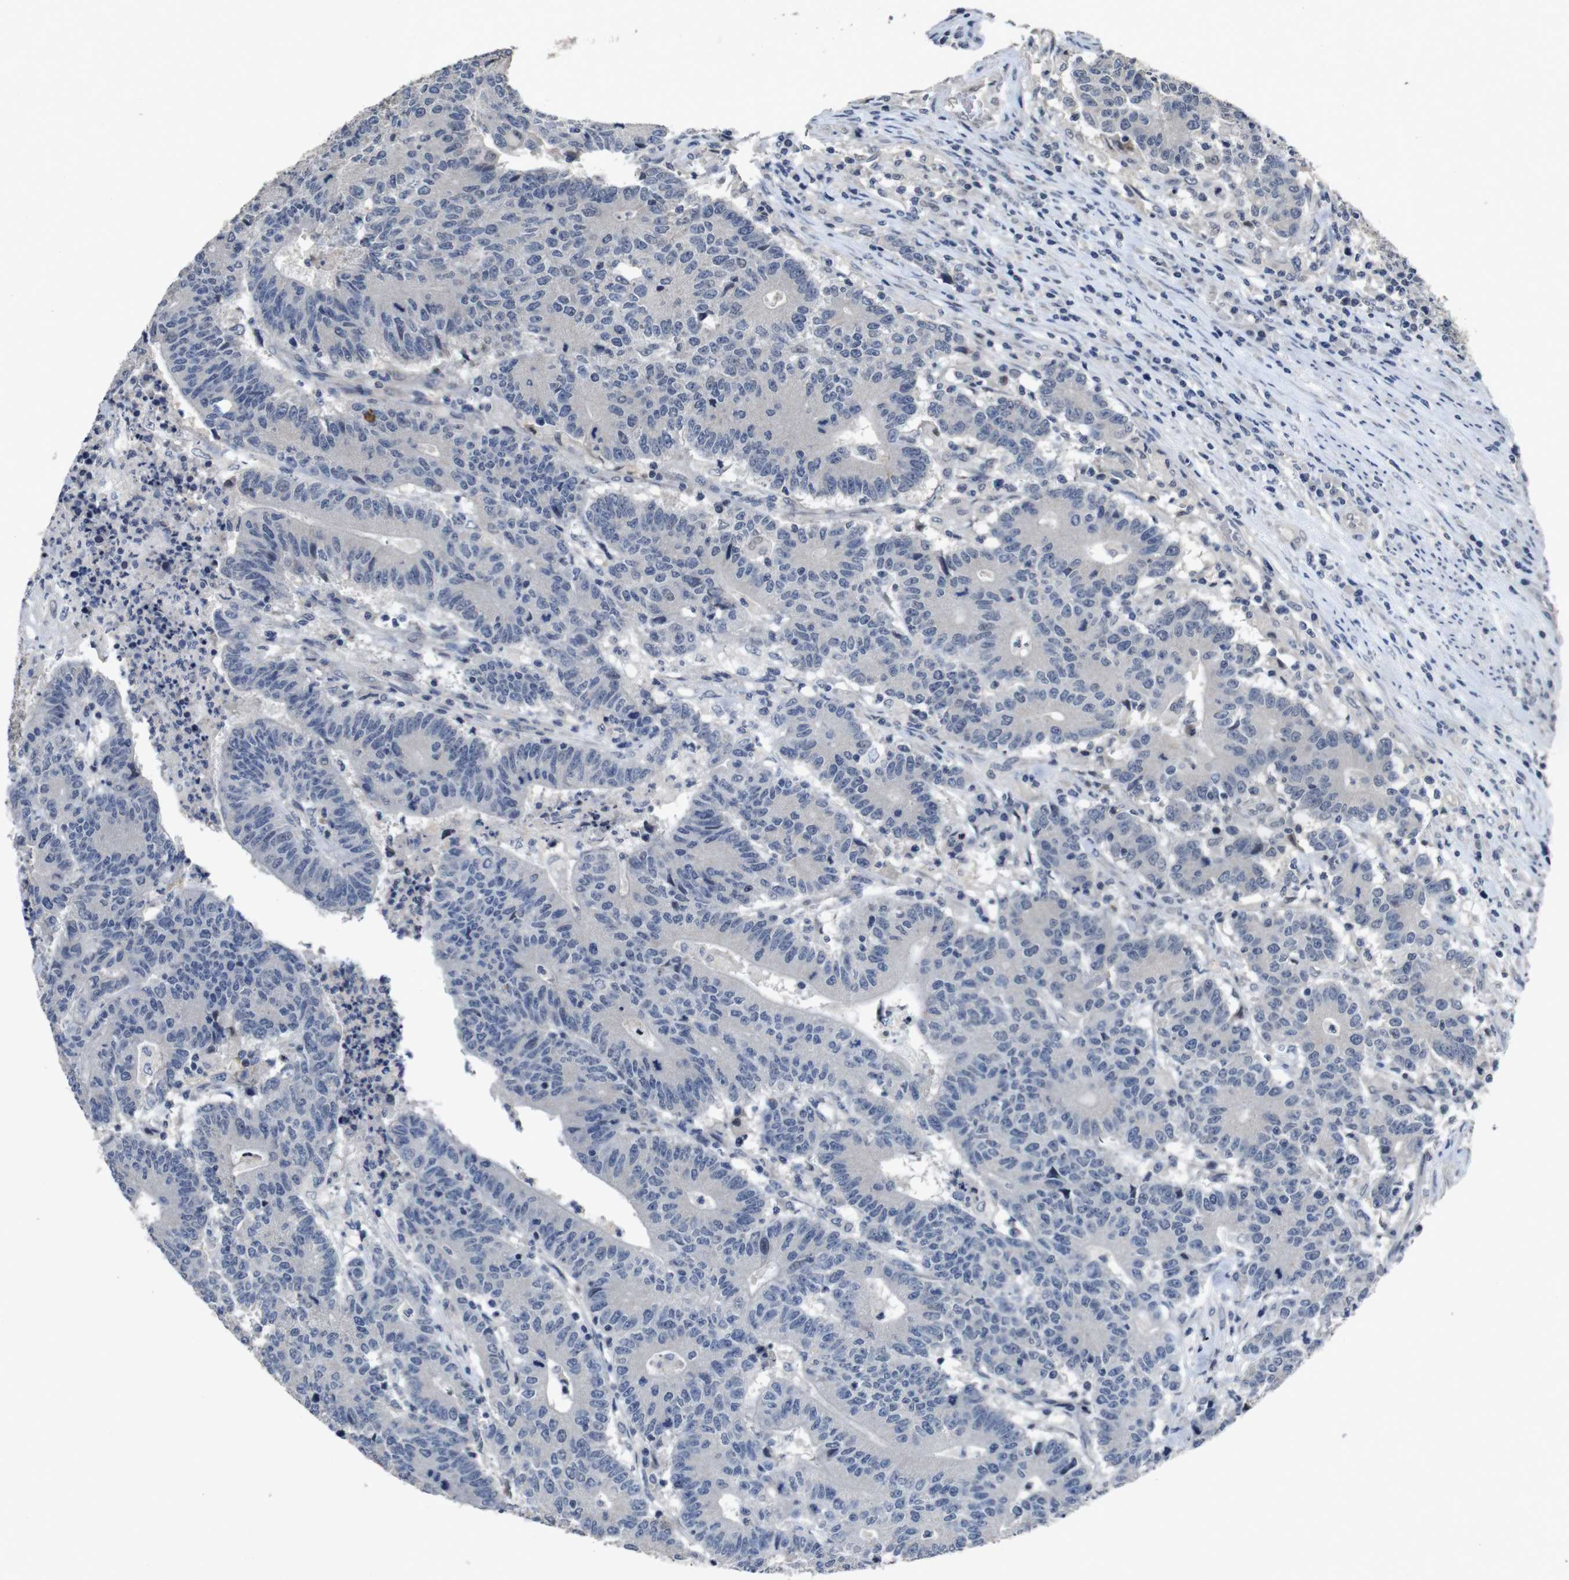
{"staining": {"intensity": "negative", "quantity": "none", "location": "none"}, "tissue": "colorectal cancer", "cell_type": "Tumor cells", "image_type": "cancer", "snomed": [{"axis": "morphology", "description": "Normal tissue, NOS"}, {"axis": "morphology", "description": "Adenocarcinoma, NOS"}, {"axis": "topography", "description": "Colon"}], "caption": "Tumor cells show no significant protein staining in colorectal adenocarcinoma.", "gene": "AKT3", "patient": {"sex": "female", "age": 75}}